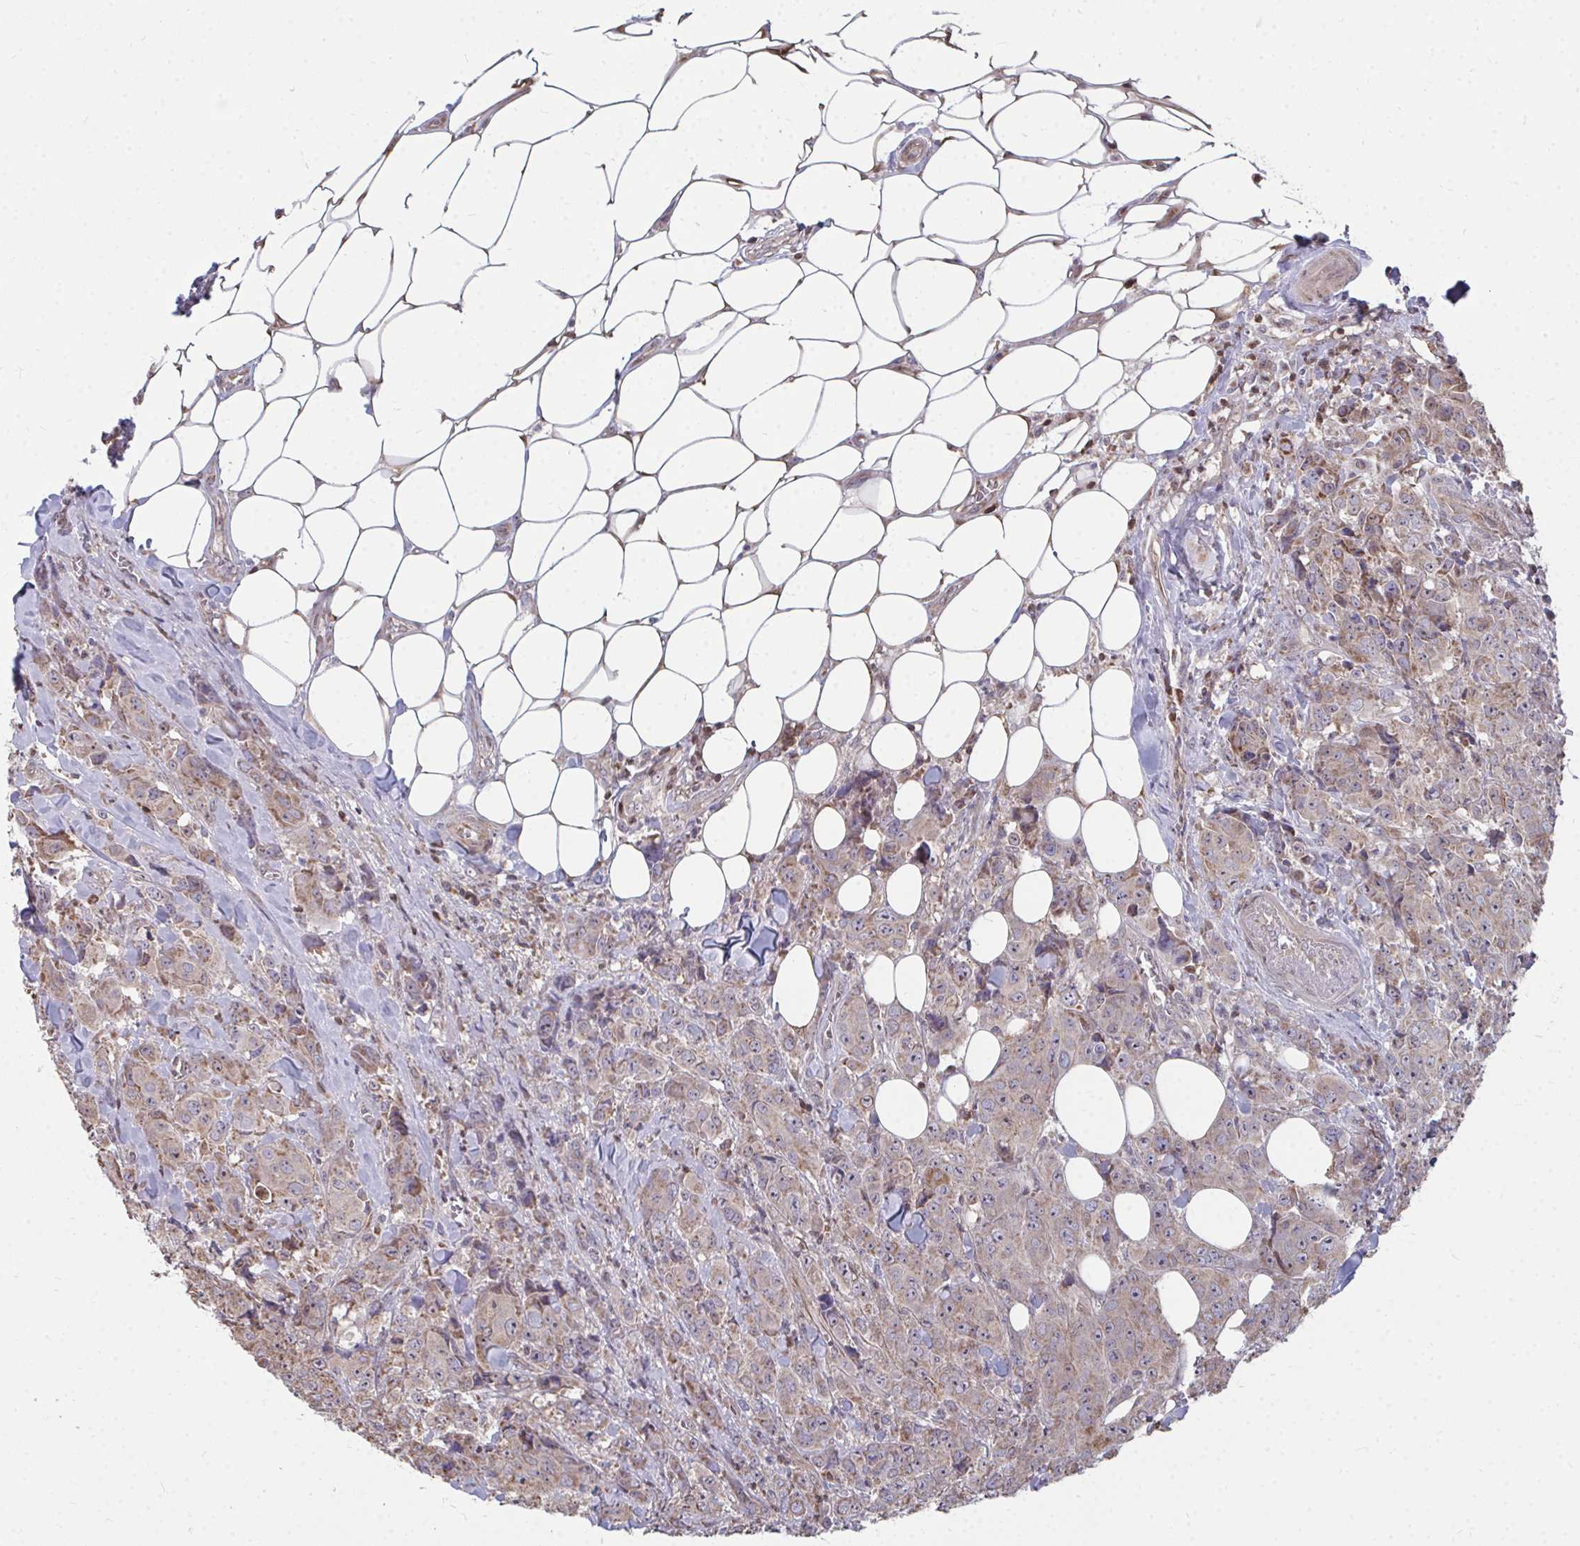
{"staining": {"intensity": "weak", "quantity": "<25%", "location": "cytoplasmic/membranous"}, "tissue": "breast cancer", "cell_type": "Tumor cells", "image_type": "cancer", "snomed": [{"axis": "morphology", "description": "Normal tissue, NOS"}, {"axis": "morphology", "description": "Duct carcinoma"}, {"axis": "topography", "description": "Breast"}], "caption": "An immunohistochemistry (IHC) histopathology image of breast intraductal carcinoma is shown. There is no staining in tumor cells of breast intraductal carcinoma. (Stains: DAB (3,3'-diaminobenzidine) immunohistochemistry (IHC) with hematoxylin counter stain, Microscopy: brightfield microscopy at high magnification).", "gene": "DNAJA2", "patient": {"sex": "female", "age": 43}}